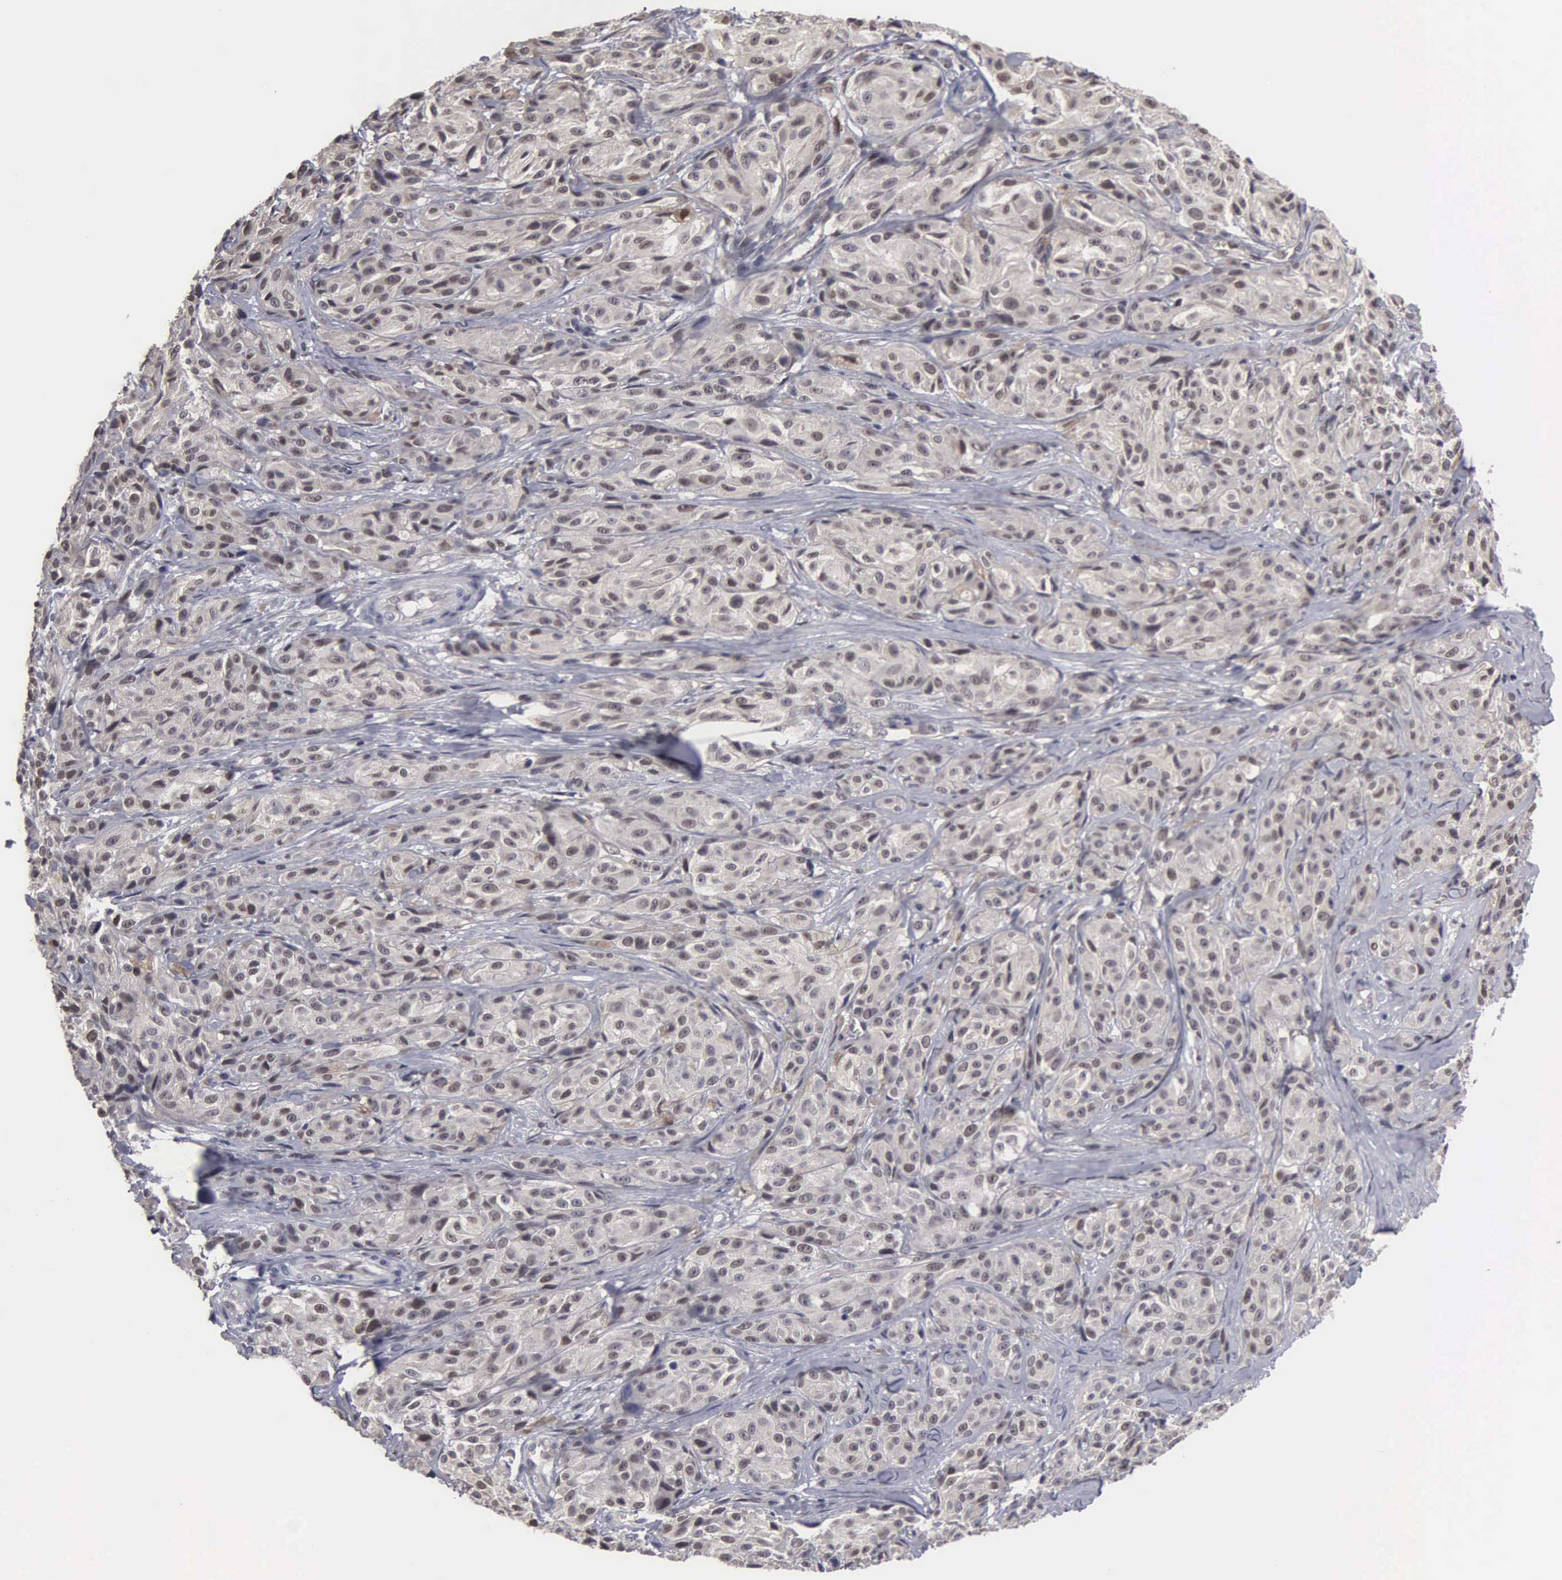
{"staining": {"intensity": "weak", "quantity": "<25%", "location": "nuclear"}, "tissue": "melanoma", "cell_type": "Tumor cells", "image_type": "cancer", "snomed": [{"axis": "morphology", "description": "Malignant melanoma, NOS"}, {"axis": "topography", "description": "Skin"}], "caption": "Immunohistochemical staining of malignant melanoma demonstrates no significant positivity in tumor cells. (DAB IHC visualized using brightfield microscopy, high magnification).", "gene": "ZBTB33", "patient": {"sex": "male", "age": 56}}